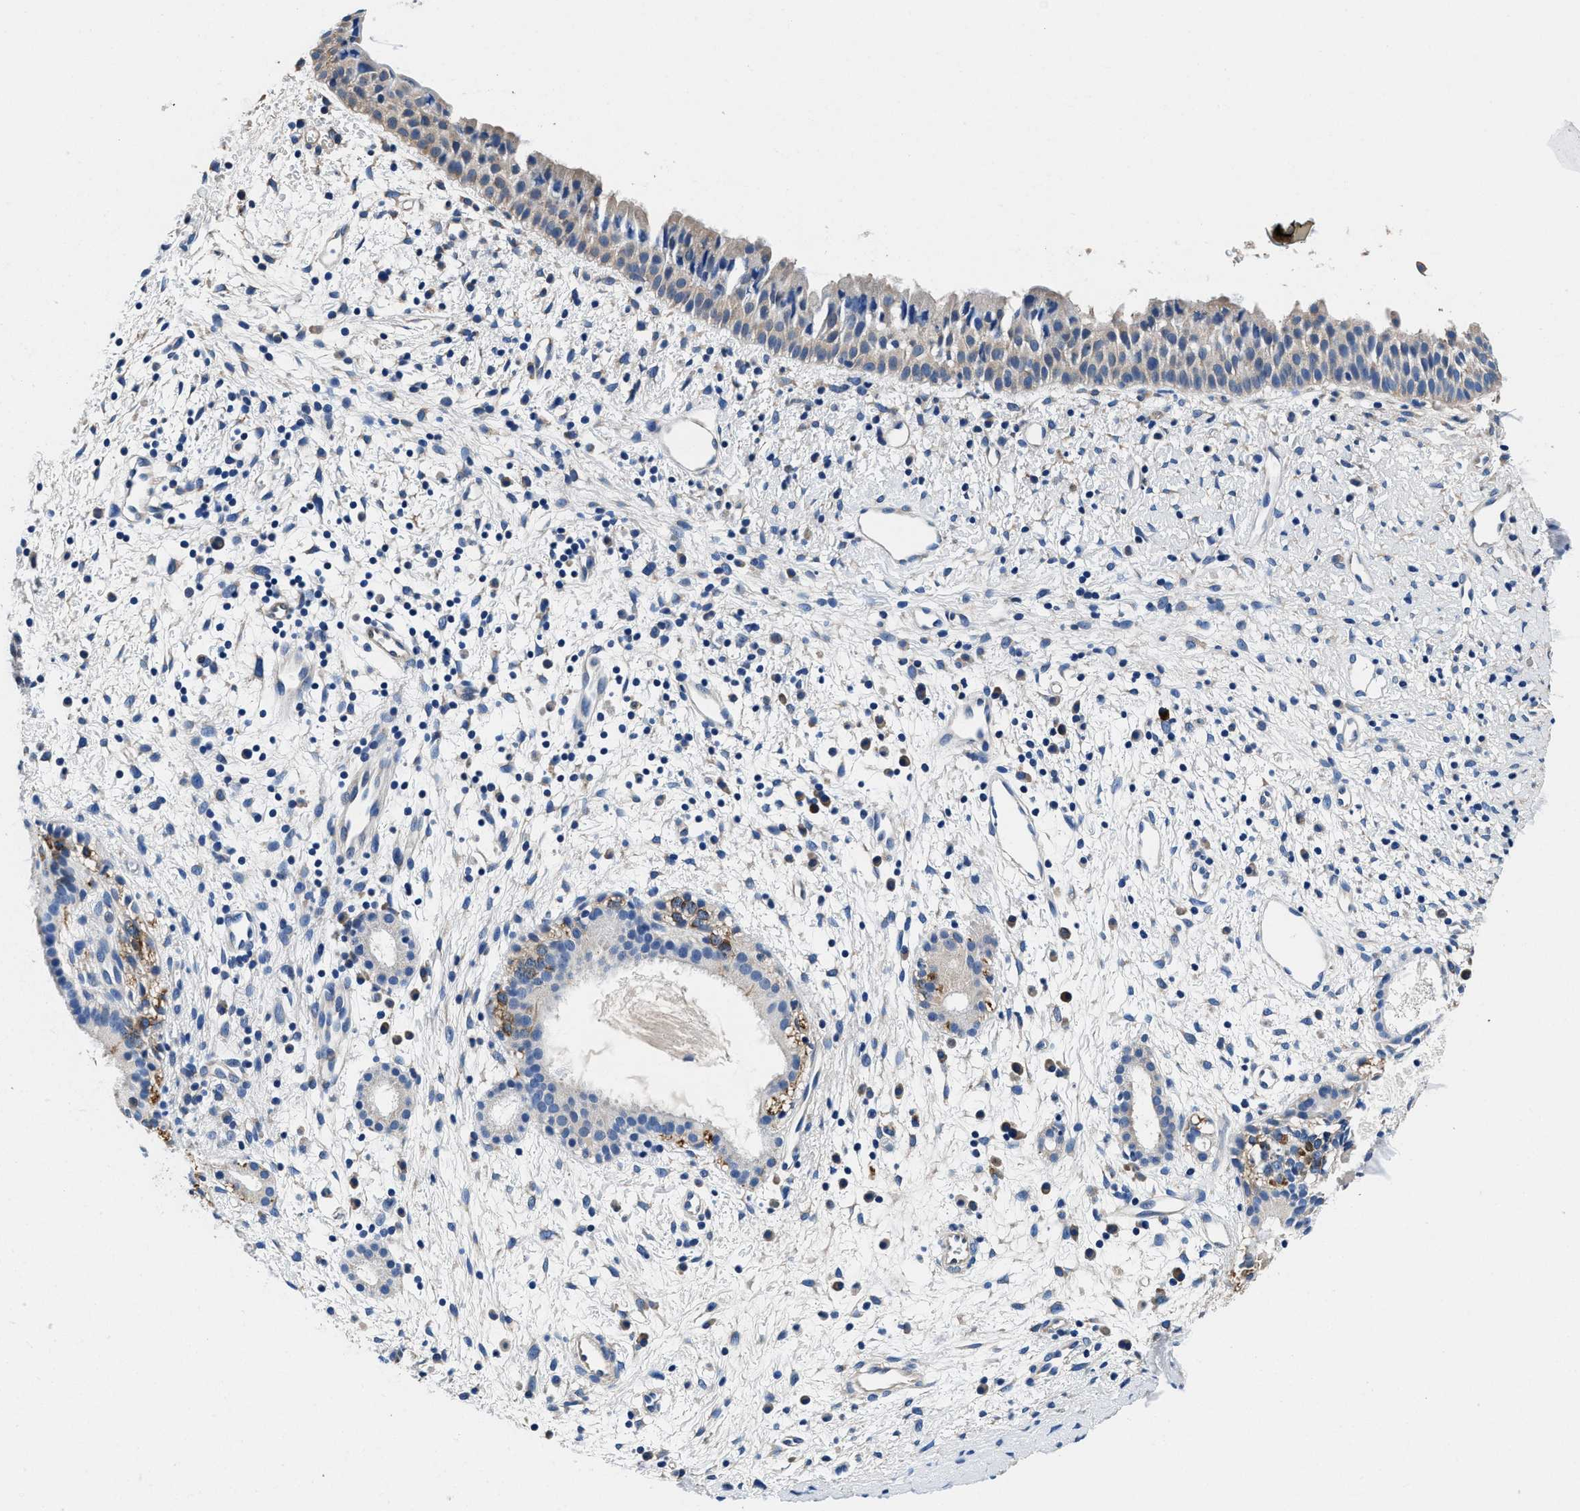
{"staining": {"intensity": "weak", "quantity": "<25%", "location": "cytoplasmic/membranous"}, "tissue": "nasopharynx", "cell_type": "Respiratory epithelial cells", "image_type": "normal", "snomed": [{"axis": "morphology", "description": "Normal tissue, NOS"}, {"axis": "topography", "description": "Nasopharynx"}], "caption": "Immunohistochemistry of benign human nasopharynx shows no positivity in respiratory epithelial cells.", "gene": "NEU1", "patient": {"sex": "male", "age": 22}}